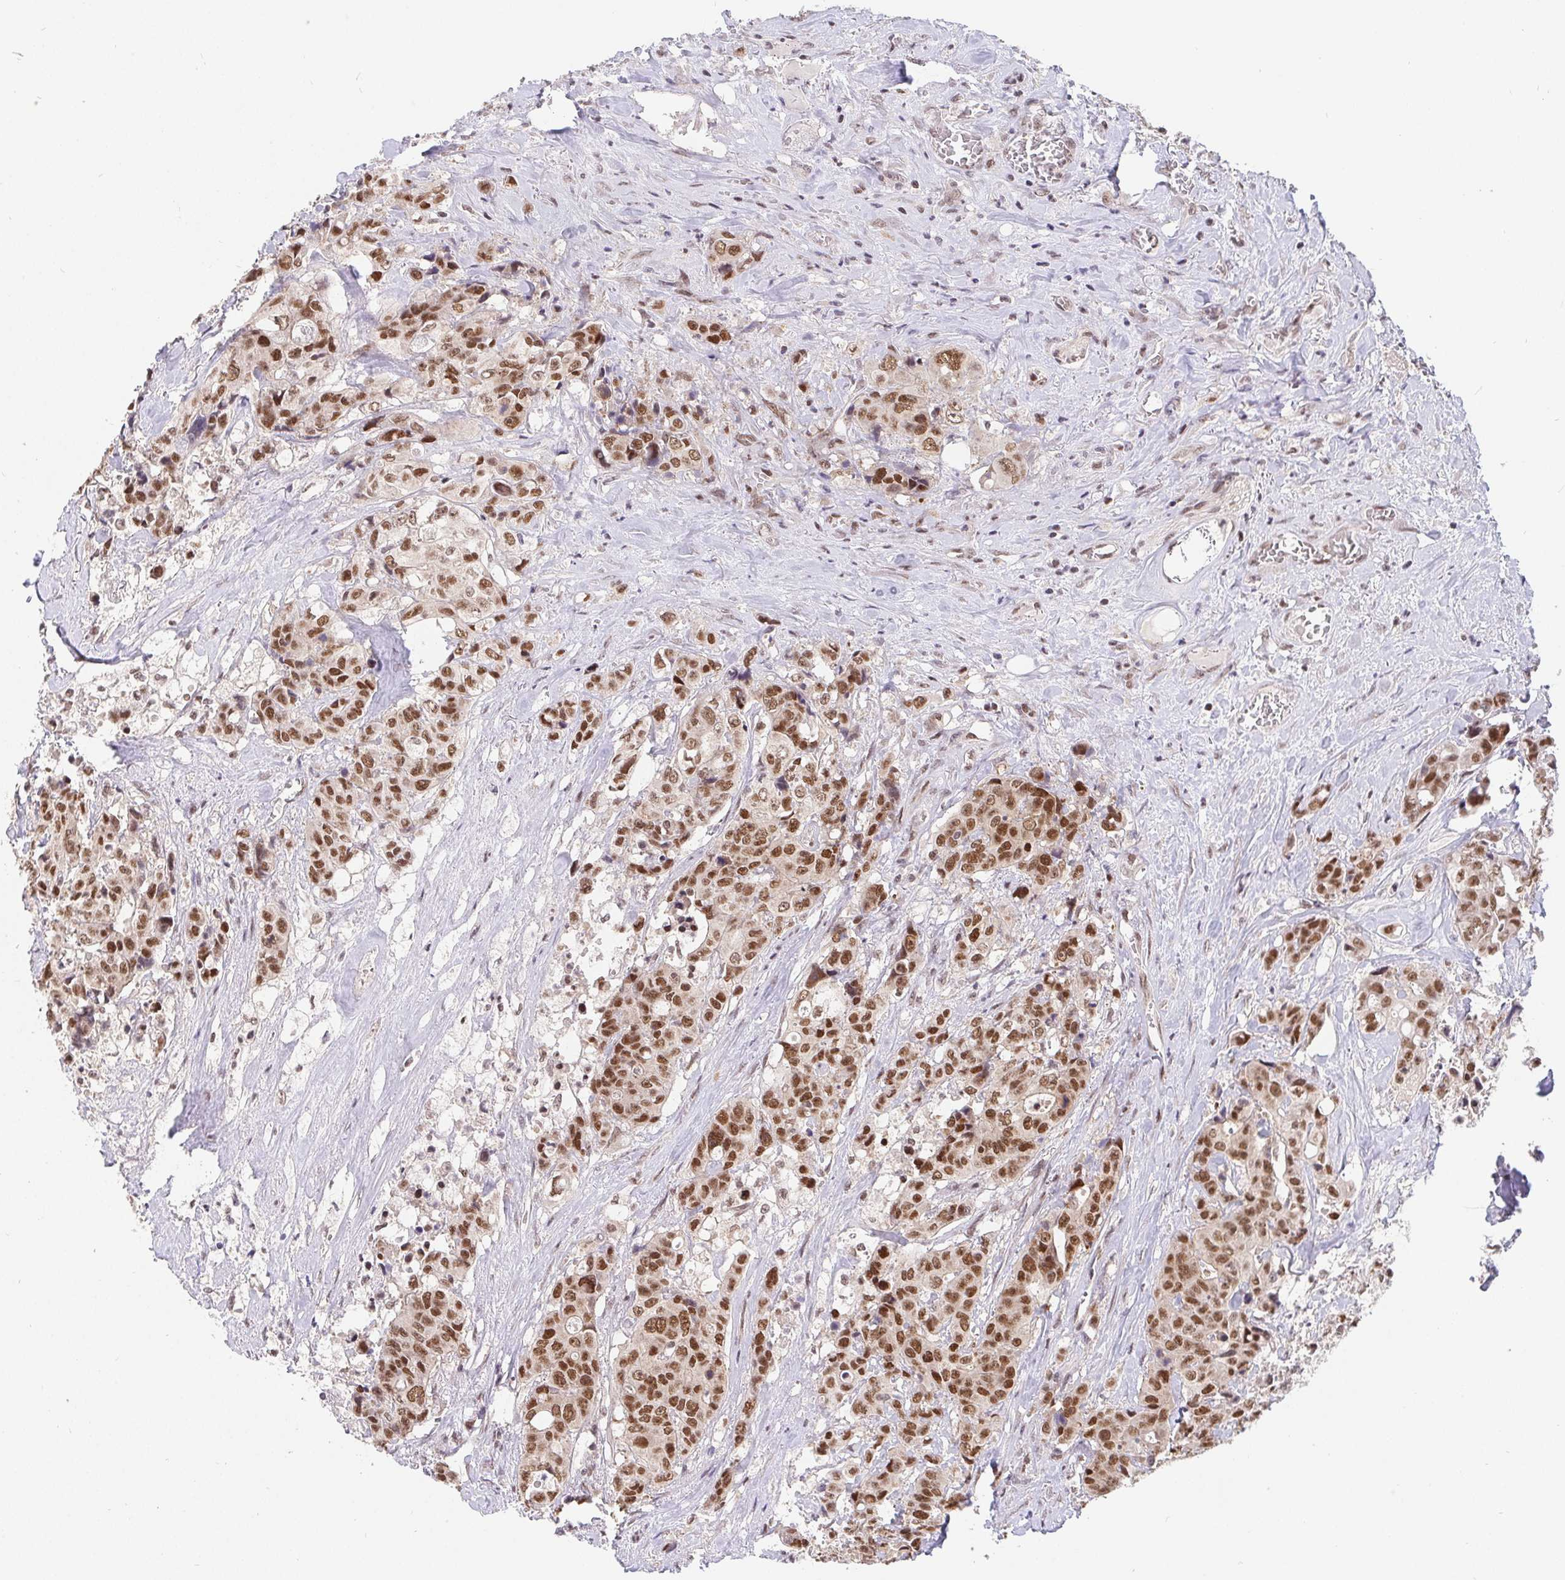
{"staining": {"intensity": "moderate", "quantity": ">75%", "location": "nuclear"}, "tissue": "colorectal cancer", "cell_type": "Tumor cells", "image_type": "cancer", "snomed": [{"axis": "morphology", "description": "Adenocarcinoma, NOS"}, {"axis": "topography", "description": "Rectum"}], "caption": "A histopathology image of colorectal cancer stained for a protein shows moderate nuclear brown staining in tumor cells.", "gene": "POU2F1", "patient": {"sex": "female", "age": 62}}